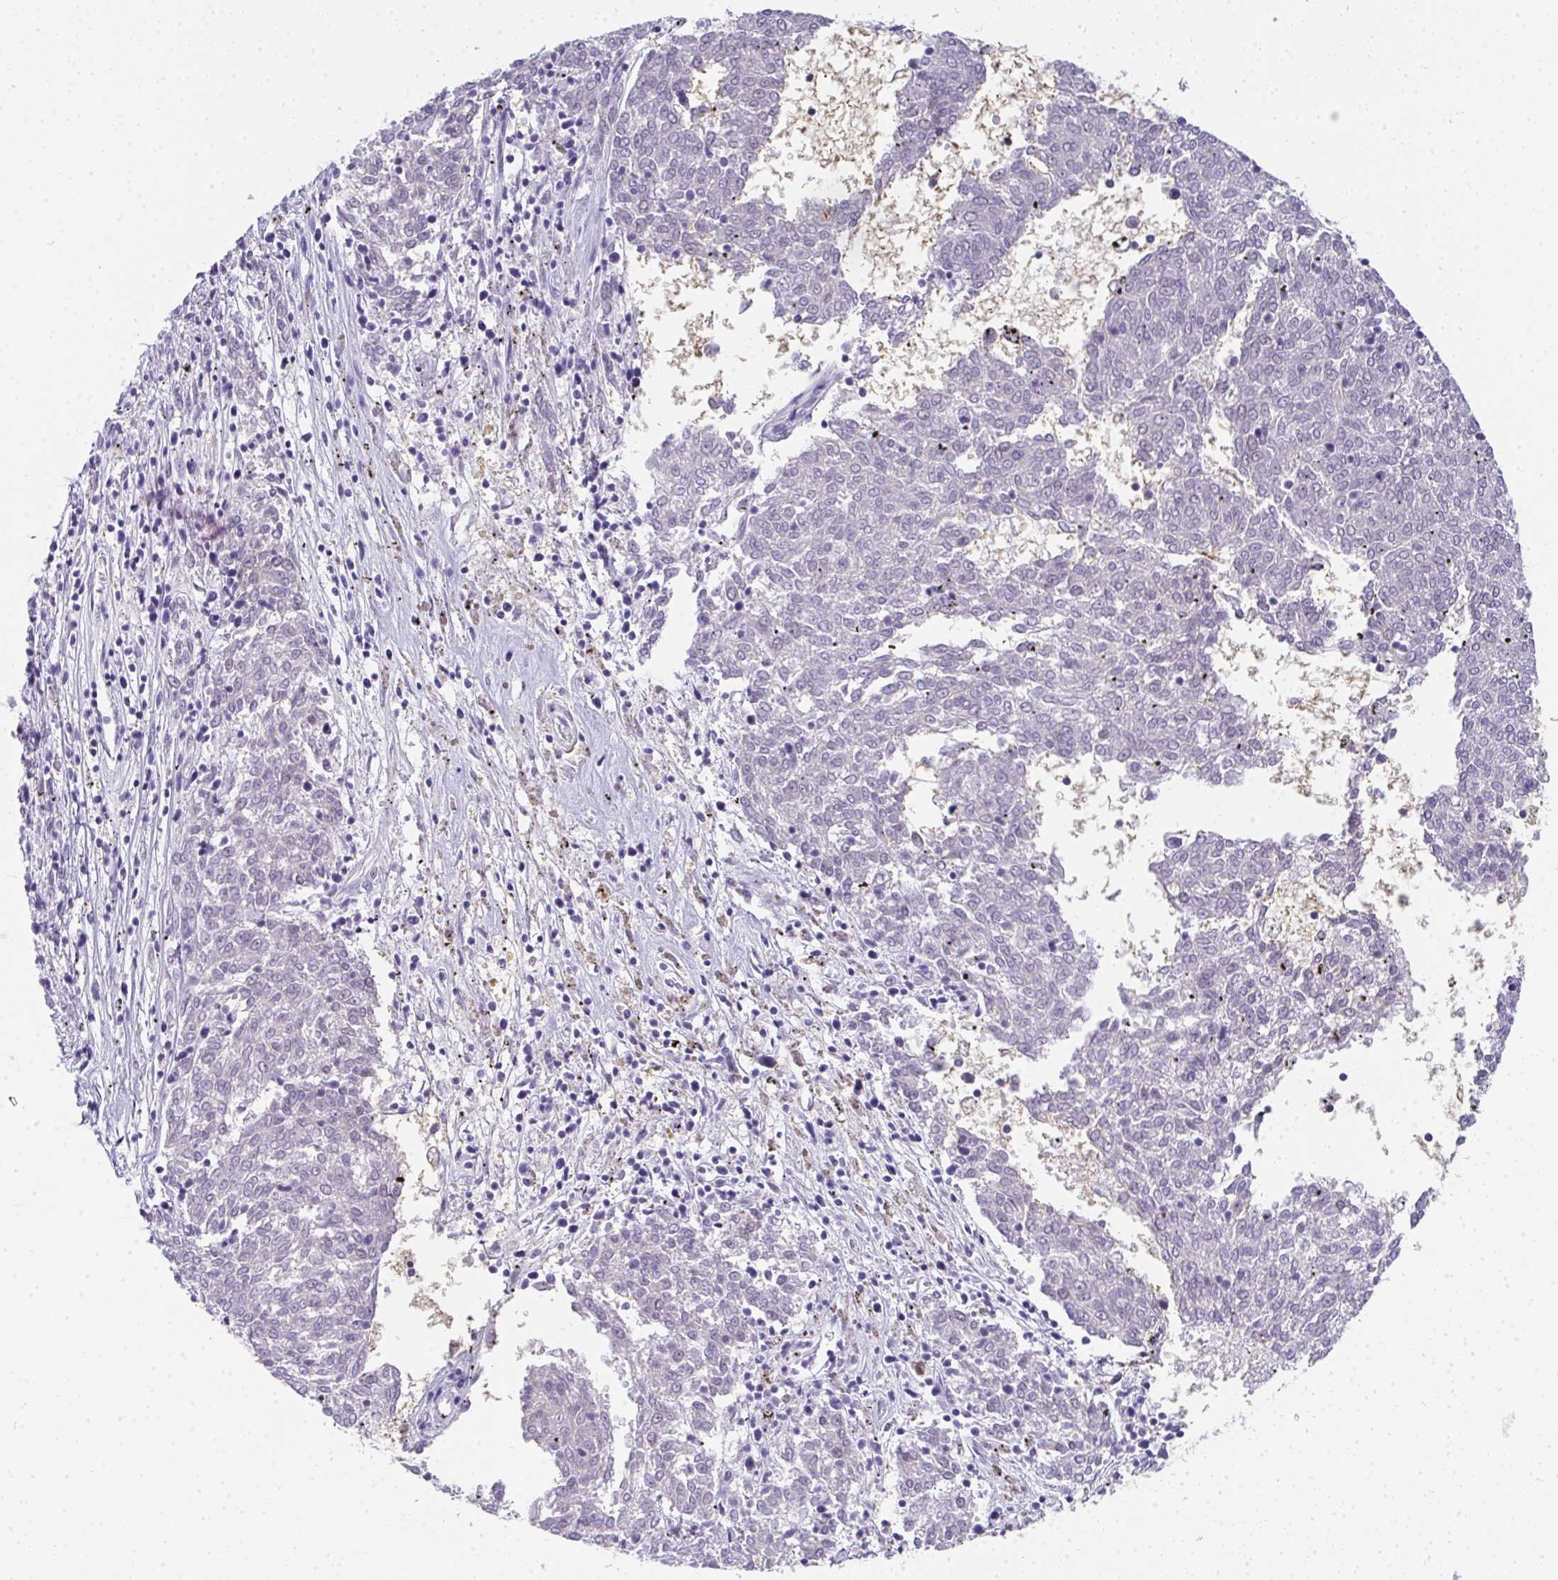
{"staining": {"intensity": "negative", "quantity": "none", "location": "none"}, "tissue": "melanoma", "cell_type": "Tumor cells", "image_type": "cancer", "snomed": [{"axis": "morphology", "description": "Malignant melanoma, NOS"}, {"axis": "topography", "description": "Skin"}], "caption": "IHC of malignant melanoma exhibits no positivity in tumor cells.", "gene": "TNMD", "patient": {"sex": "female", "age": 72}}